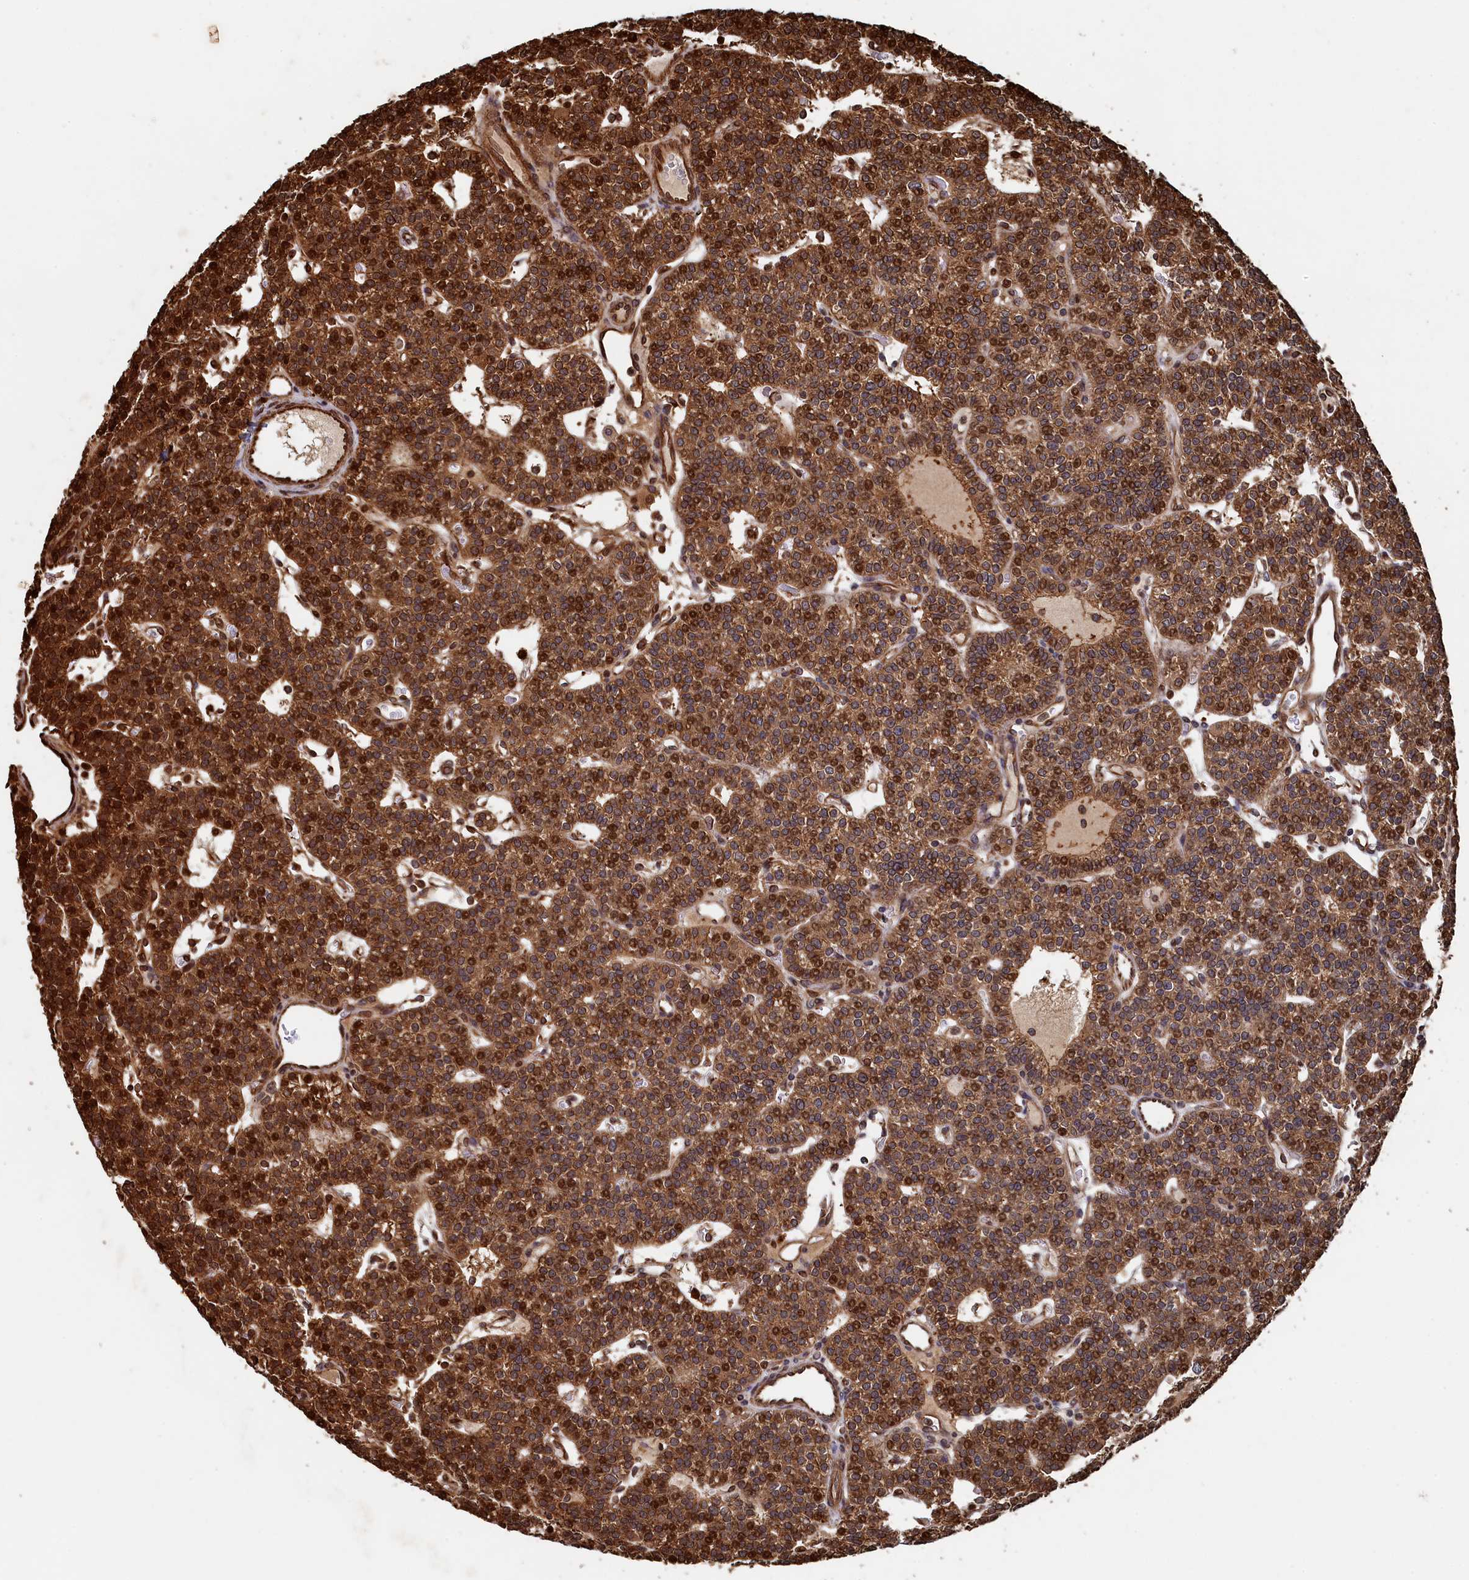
{"staining": {"intensity": "moderate", "quantity": ">75%", "location": "cytoplasmic/membranous,nuclear"}, "tissue": "parathyroid gland", "cell_type": "Glandular cells", "image_type": "normal", "snomed": [{"axis": "morphology", "description": "Normal tissue, NOS"}, {"axis": "topography", "description": "Parathyroid gland"}], "caption": "Protein staining by immunohistochemistry displays moderate cytoplasmic/membranous,nuclear positivity in approximately >75% of glandular cells in normal parathyroid gland. Ihc stains the protein of interest in brown and the nuclei are stained blue.", "gene": "PIGN", "patient": {"sex": "male", "age": 83}}